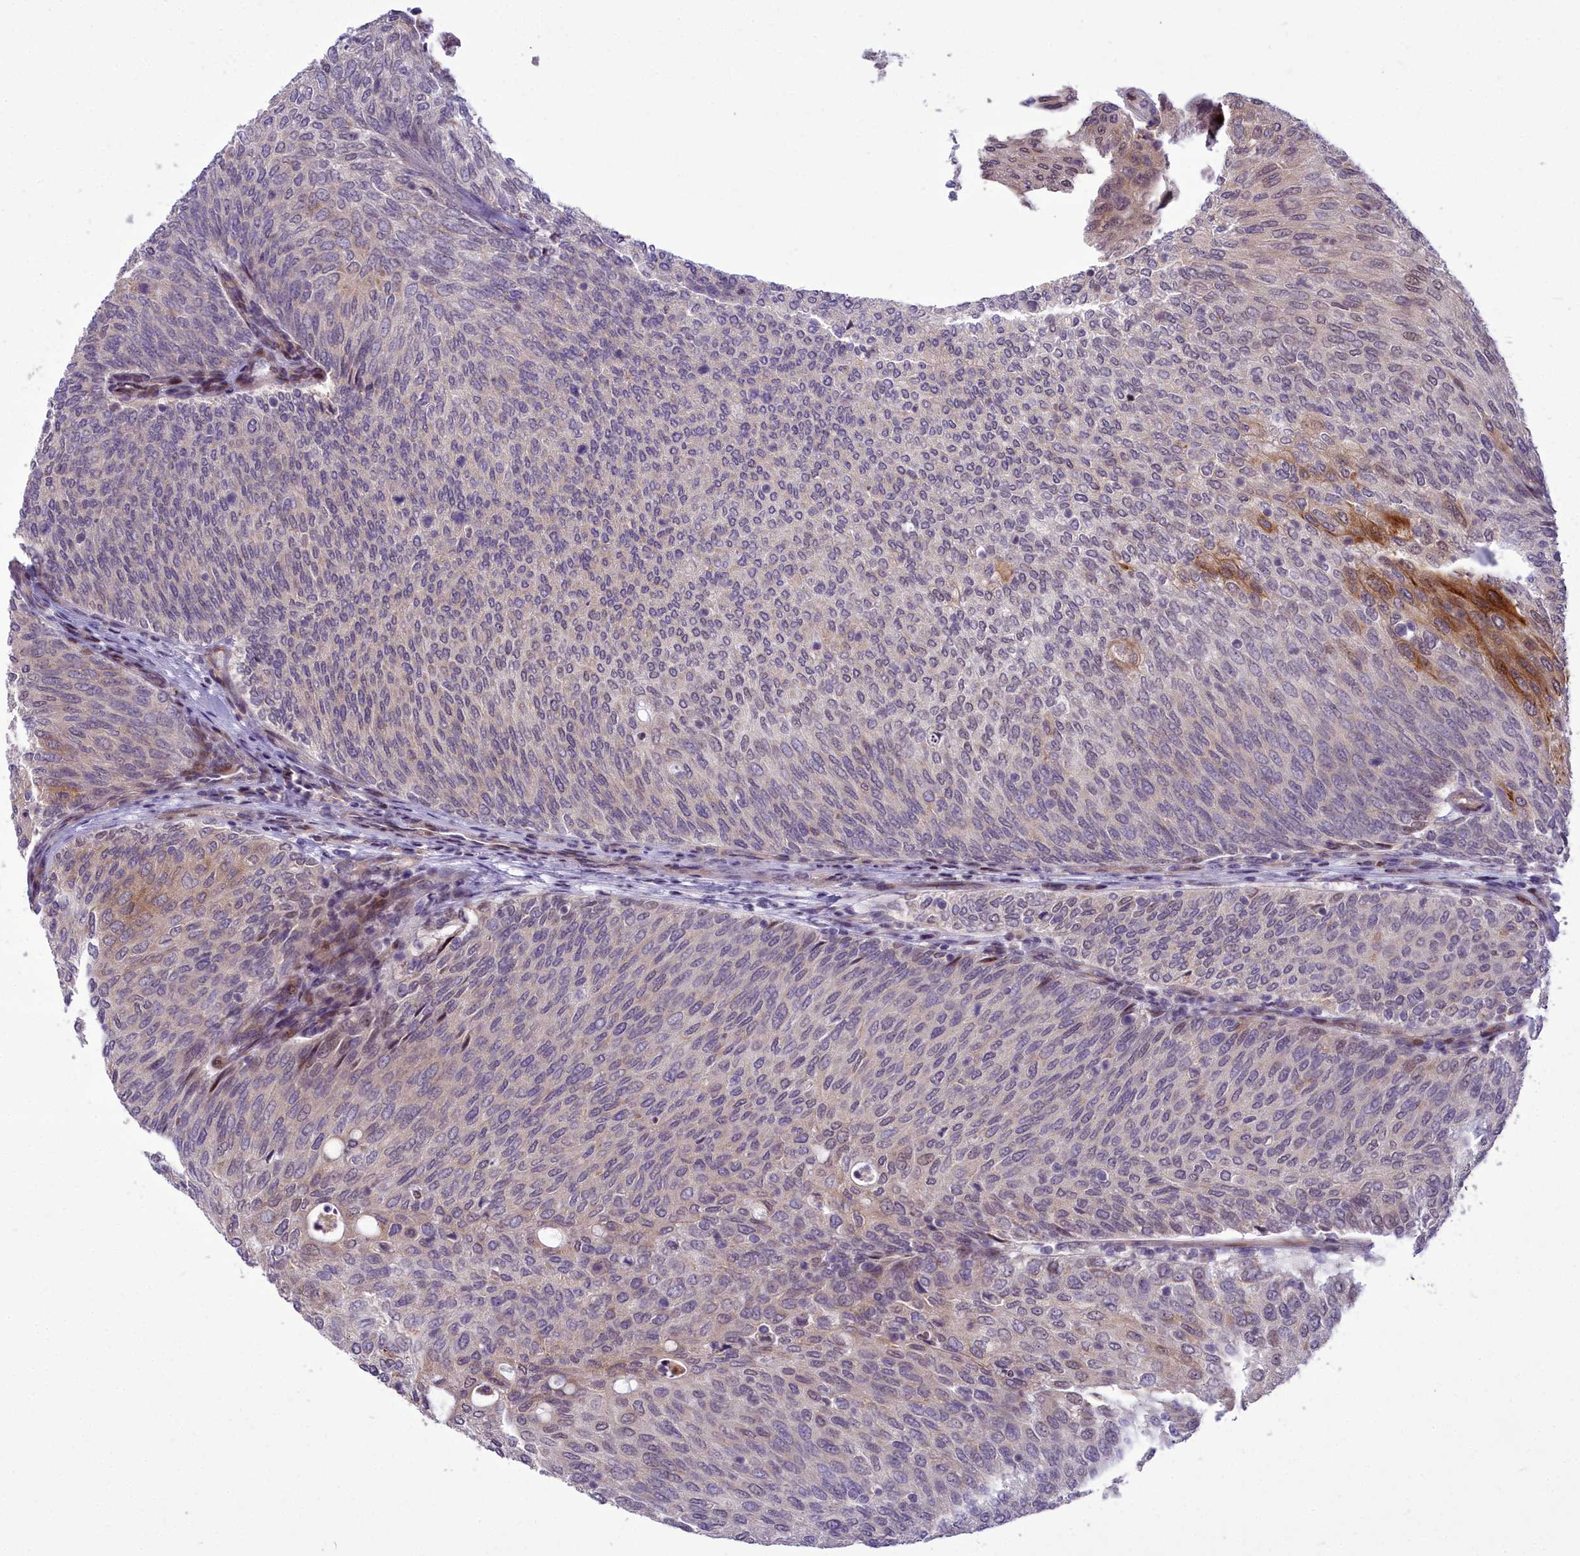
{"staining": {"intensity": "moderate", "quantity": "<25%", "location": "cytoplasmic/membranous,nuclear"}, "tissue": "urothelial cancer", "cell_type": "Tumor cells", "image_type": "cancer", "snomed": [{"axis": "morphology", "description": "Urothelial carcinoma, Low grade"}, {"axis": "topography", "description": "Urinary bladder"}], "caption": "Immunohistochemical staining of low-grade urothelial carcinoma reveals moderate cytoplasmic/membranous and nuclear protein positivity in approximately <25% of tumor cells.", "gene": "AP1M1", "patient": {"sex": "female", "age": 79}}